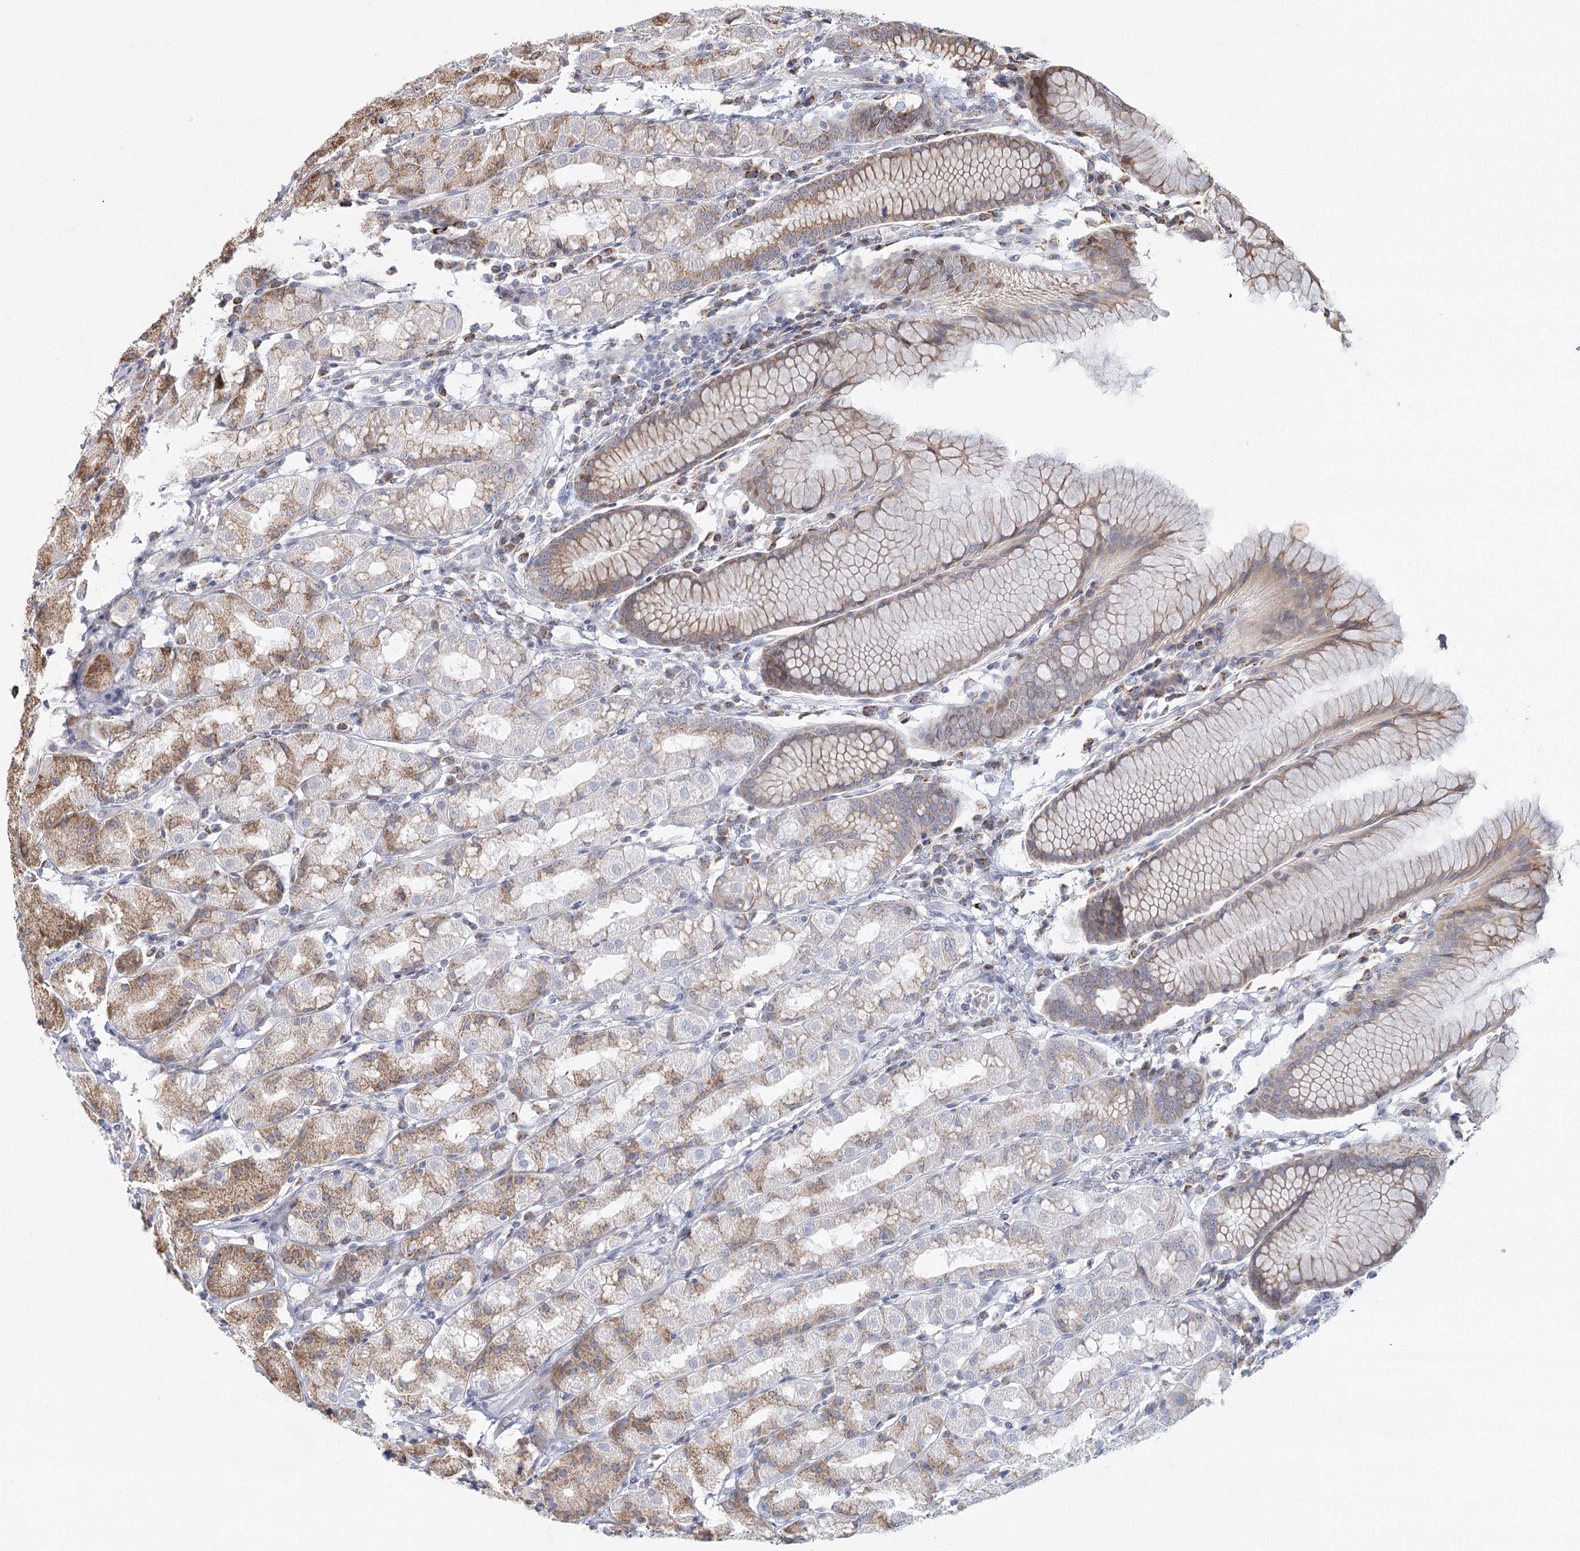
{"staining": {"intensity": "moderate", "quantity": "25%-75%", "location": "cytoplasmic/membranous"}, "tissue": "stomach", "cell_type": "Glandular cells", "image_type": "normal", "snomed": [{"axis": "morphology", "description": "Normal tissue, NOS"}, {"axis": "topography", "description": "Stomach, lower"}], "caption": "Benign stomach displays moderate cytoplasmic/membranous positivity in approximately 25%-75% of glandular cells, visualized by immunohistochemistry. The protein is stained brown, and the nuclei are stained in blue (DAB (3,3'-diaminobenzidine) IHC with brightfield microscopy, high magnification).", "gene": "LACTB", "patient": {"sex": "female", "age": 56}}